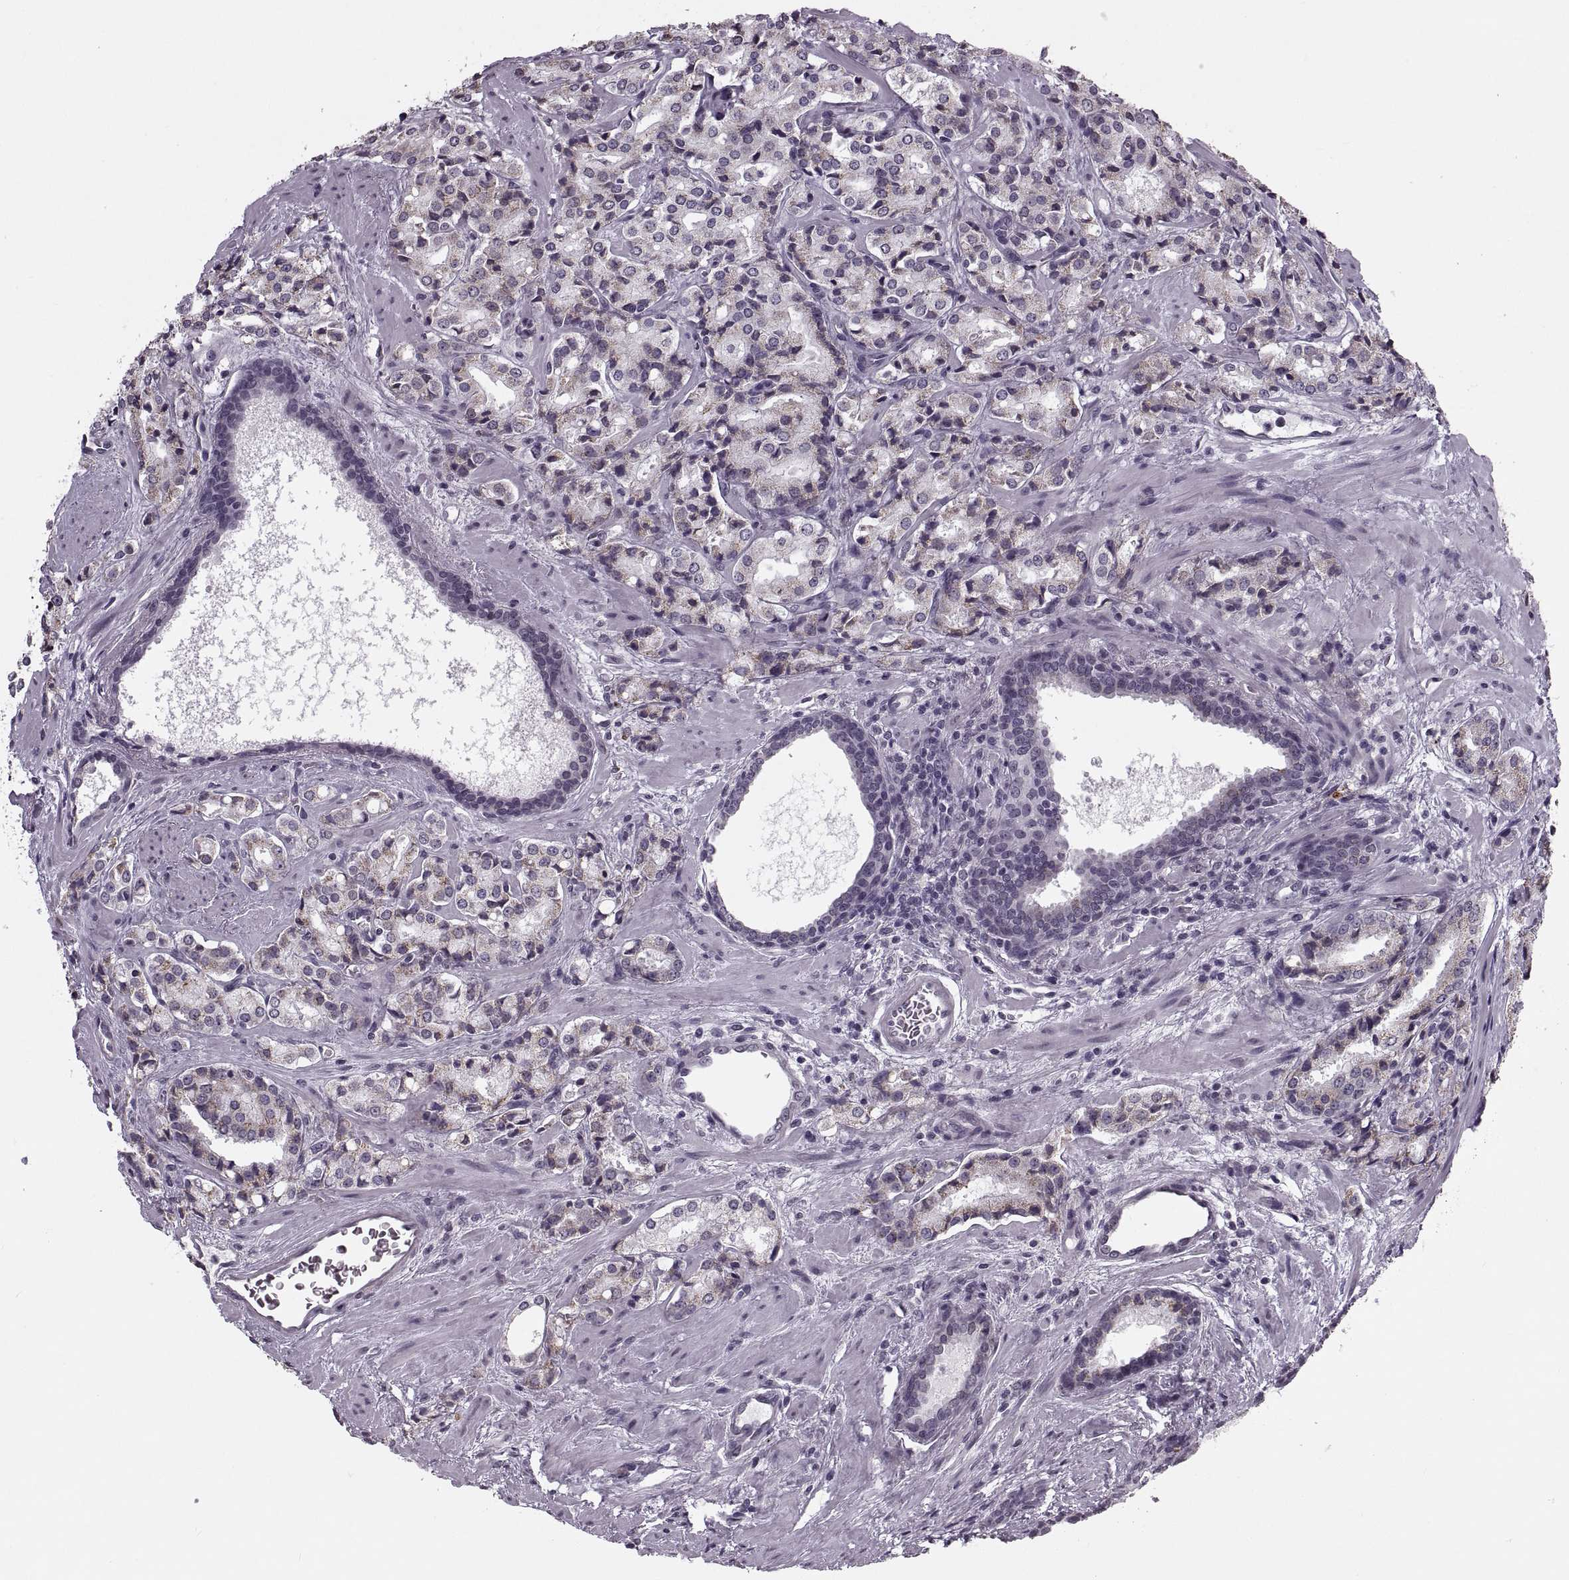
{"staining": {"intensity": "weak", "quantity": "<25%", "location": "cytoplasmic/membranous"}, "tissue": "prostate cancer", "cell_type": "Tumor cells", "image_type": "cancer", "snomed": [{"axis": "morphology", "description": "Adenocarcinoma, Low grade"}, {"axis": "topography", "description": "Prostate"}], "caption": "Prostate low-grade adenocarcinoma was stained to show a protein in brown. There is no significant expression in tumor cells.", "gene": "PRSS37", "patient": {"sex": "male", "age": 56}}